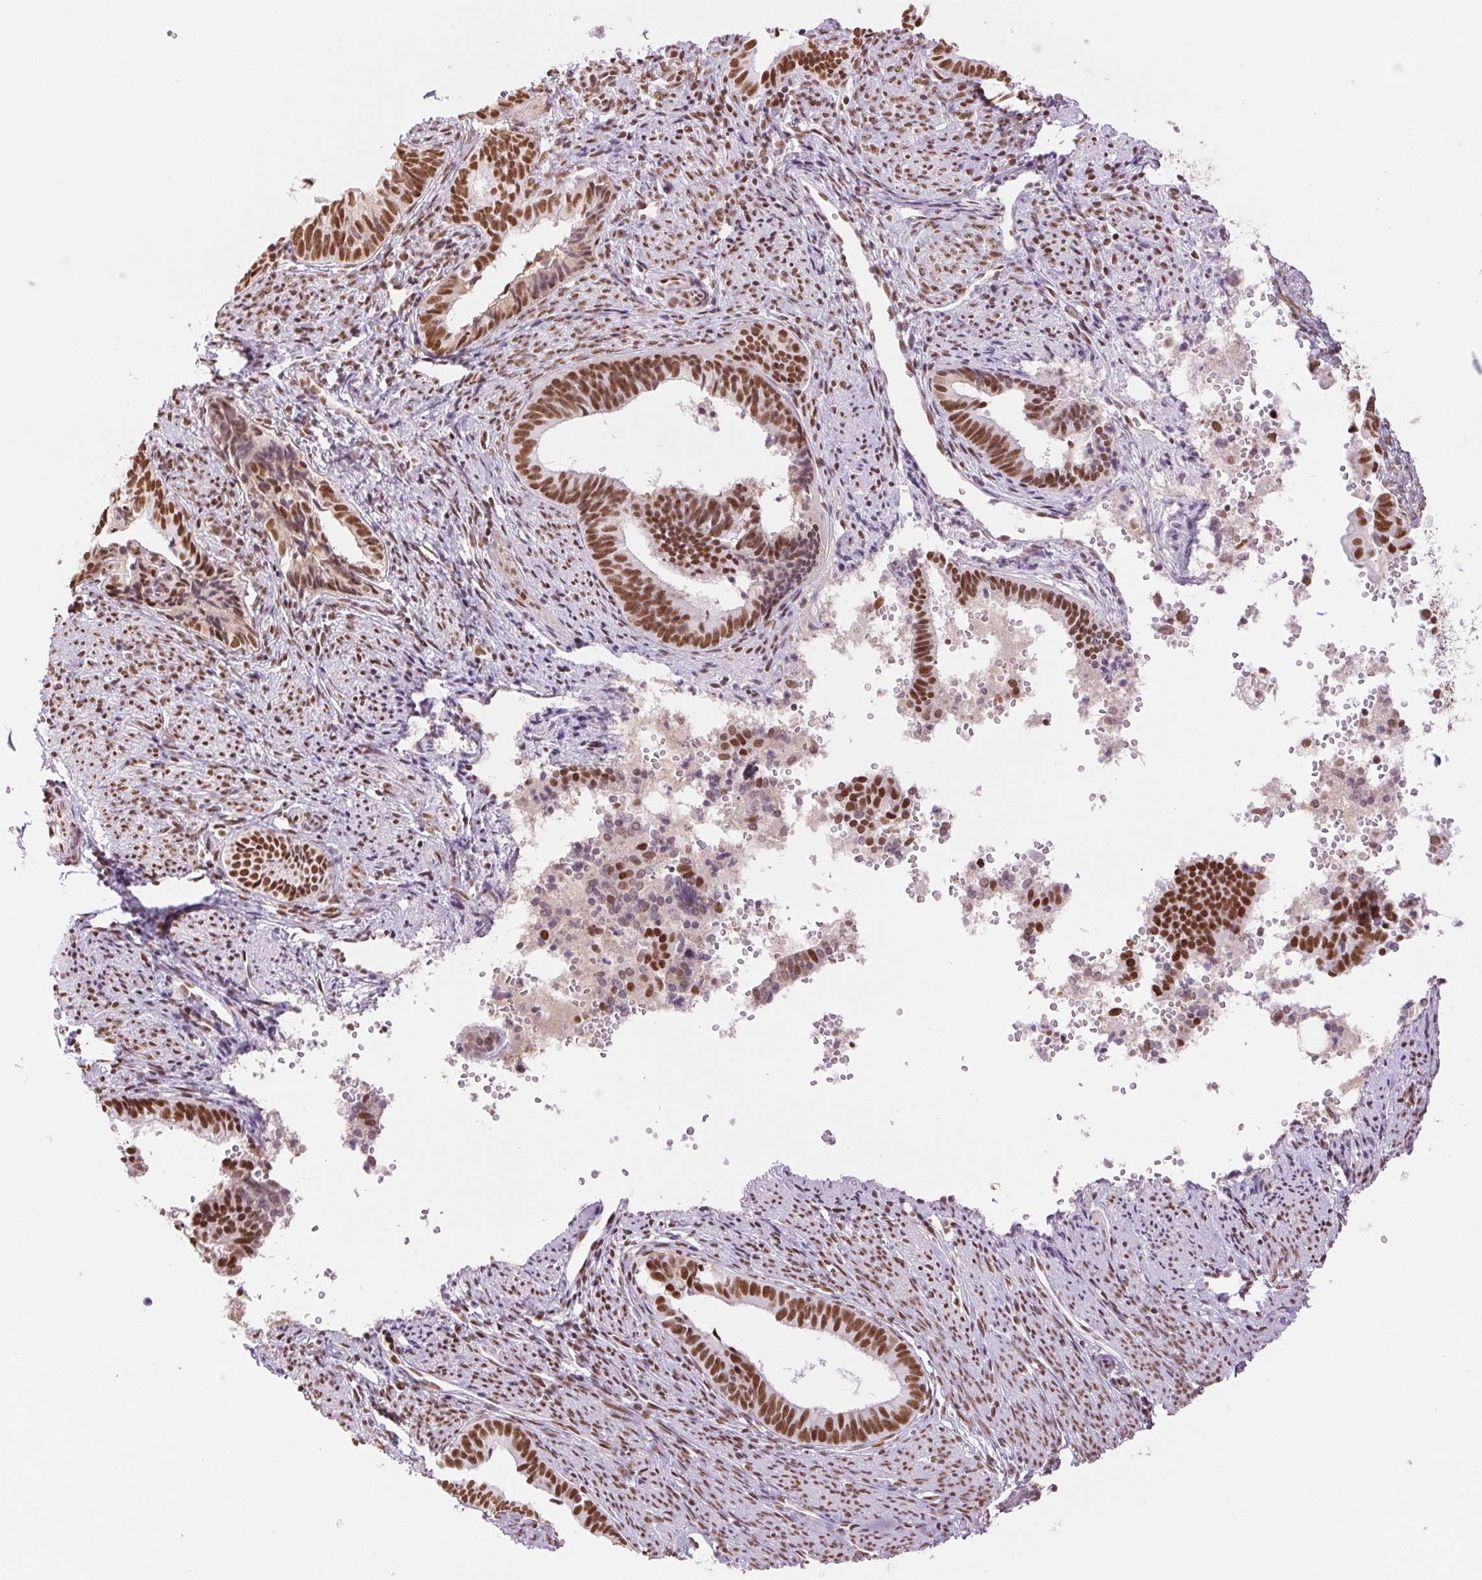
{"staining": {"intensity": "moderate", "quantity": ">75%", "location": "nuclear"}, "tissue": "endometrial cancer", "cell_type": "Tumor cells", "image_type": "cancer", "snomed": [{"axis": "morphology", "description": "Adenocarcinoma, NOS"}, {"axis": "topography", "description": "Endometrium"}], "caption": "Endometrial cancer stained with immunohistochemistry reveals moderate nuclear staining in approximately >75% of tumor cells.", "gene": "ZFR2", "patient": {"sex": "female", "age": 75}}